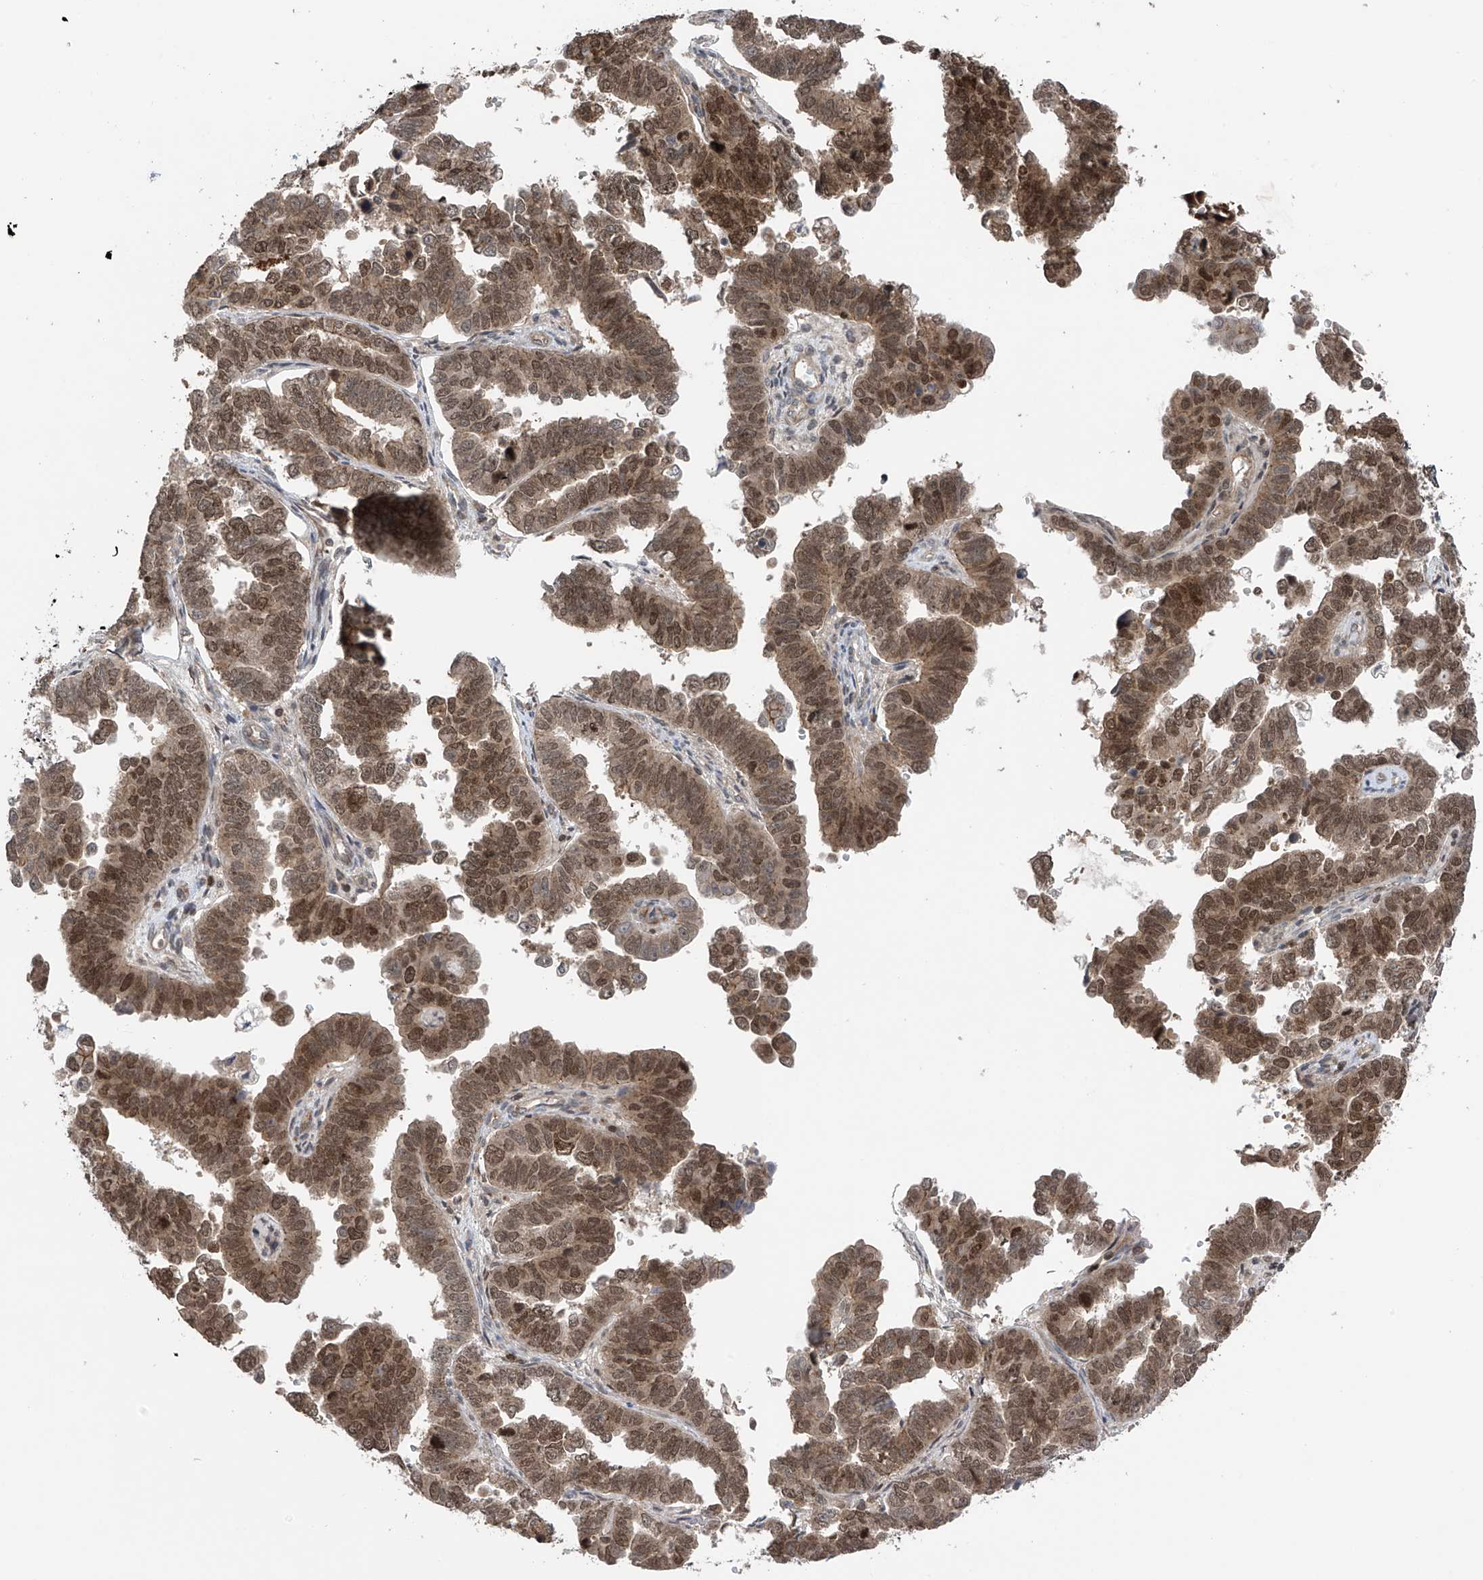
{"staining": {"intensity": "moderate", "quantity": "25%-75%", "location": "cytoplasmic/membranous,nuclear"}, "tissue": "endometrial cancer", "cell_type": "Tumor cells", "image_type": "cancer", "snomed": [{"axis": "morphology", "description": "Adenocarcinoma, NOS"}, {"axis": "topography", "description": "Endometrium"}], "caption": "Endometrial cancer tissue displays moderate cytoplasmic/membranous and nuclear expression in about 25%-75% of tumor cells, visualized by immunohistochemistry.", "gene": "DNAJC9", "patient": {"sex": "female", "age": 75}}